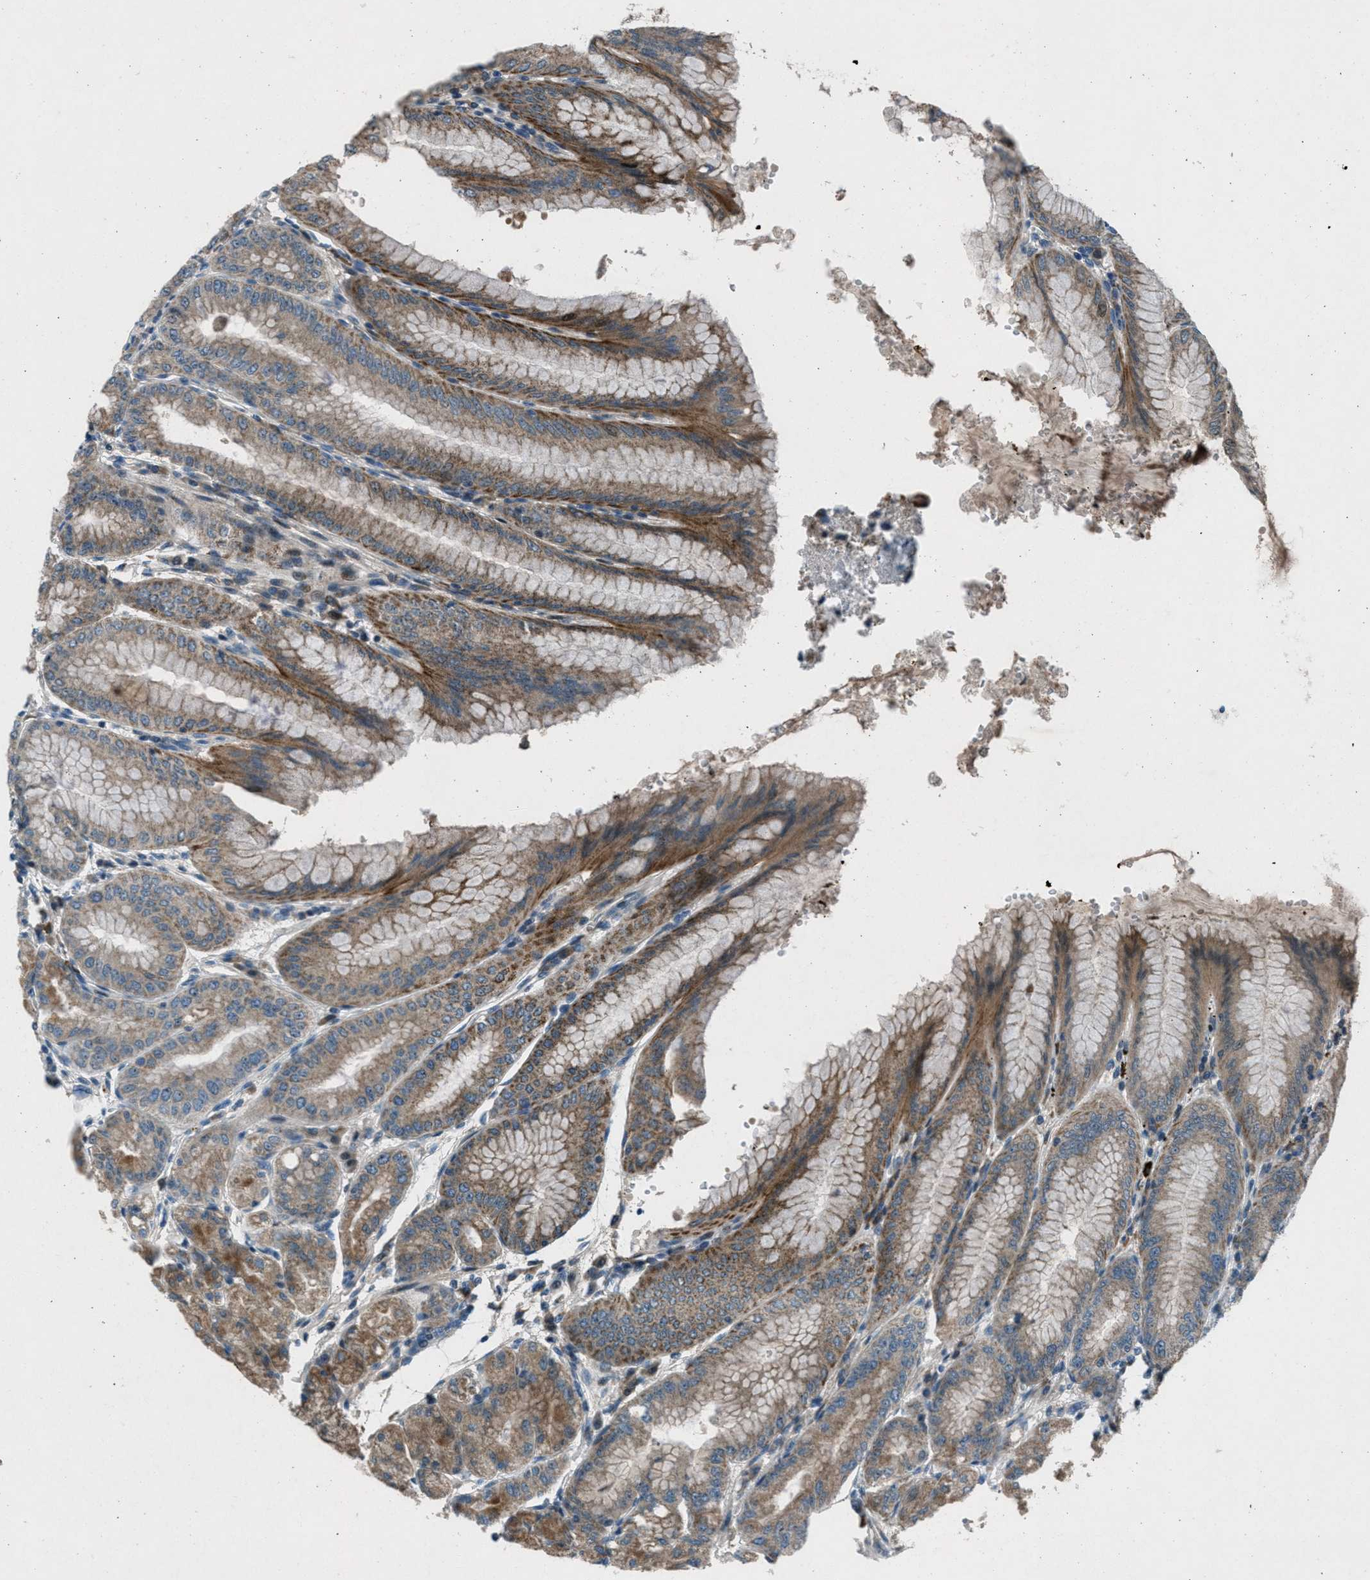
{"staining": {"intensity": "strong", "quantity": ">75%", "location": "cytoplasmic/membranous,nuclear"}, "tissue": "stomach", "cell_type": "Glandular cells", "image_type": "normal", "snomed": [{"axis": "morphology", "description": "Normal tissue, NOS"}, {"axis": "topography", "description": "Stomach, lower"}], "caption": "Brown immunohistochemical staining in benign human stomach exhibits strong cytoplasmic/membranous,nuclear staining in about >75% of glandular cells.", "gene": "CLEC2D", "patient": {"sex": "male", "age": 71}}